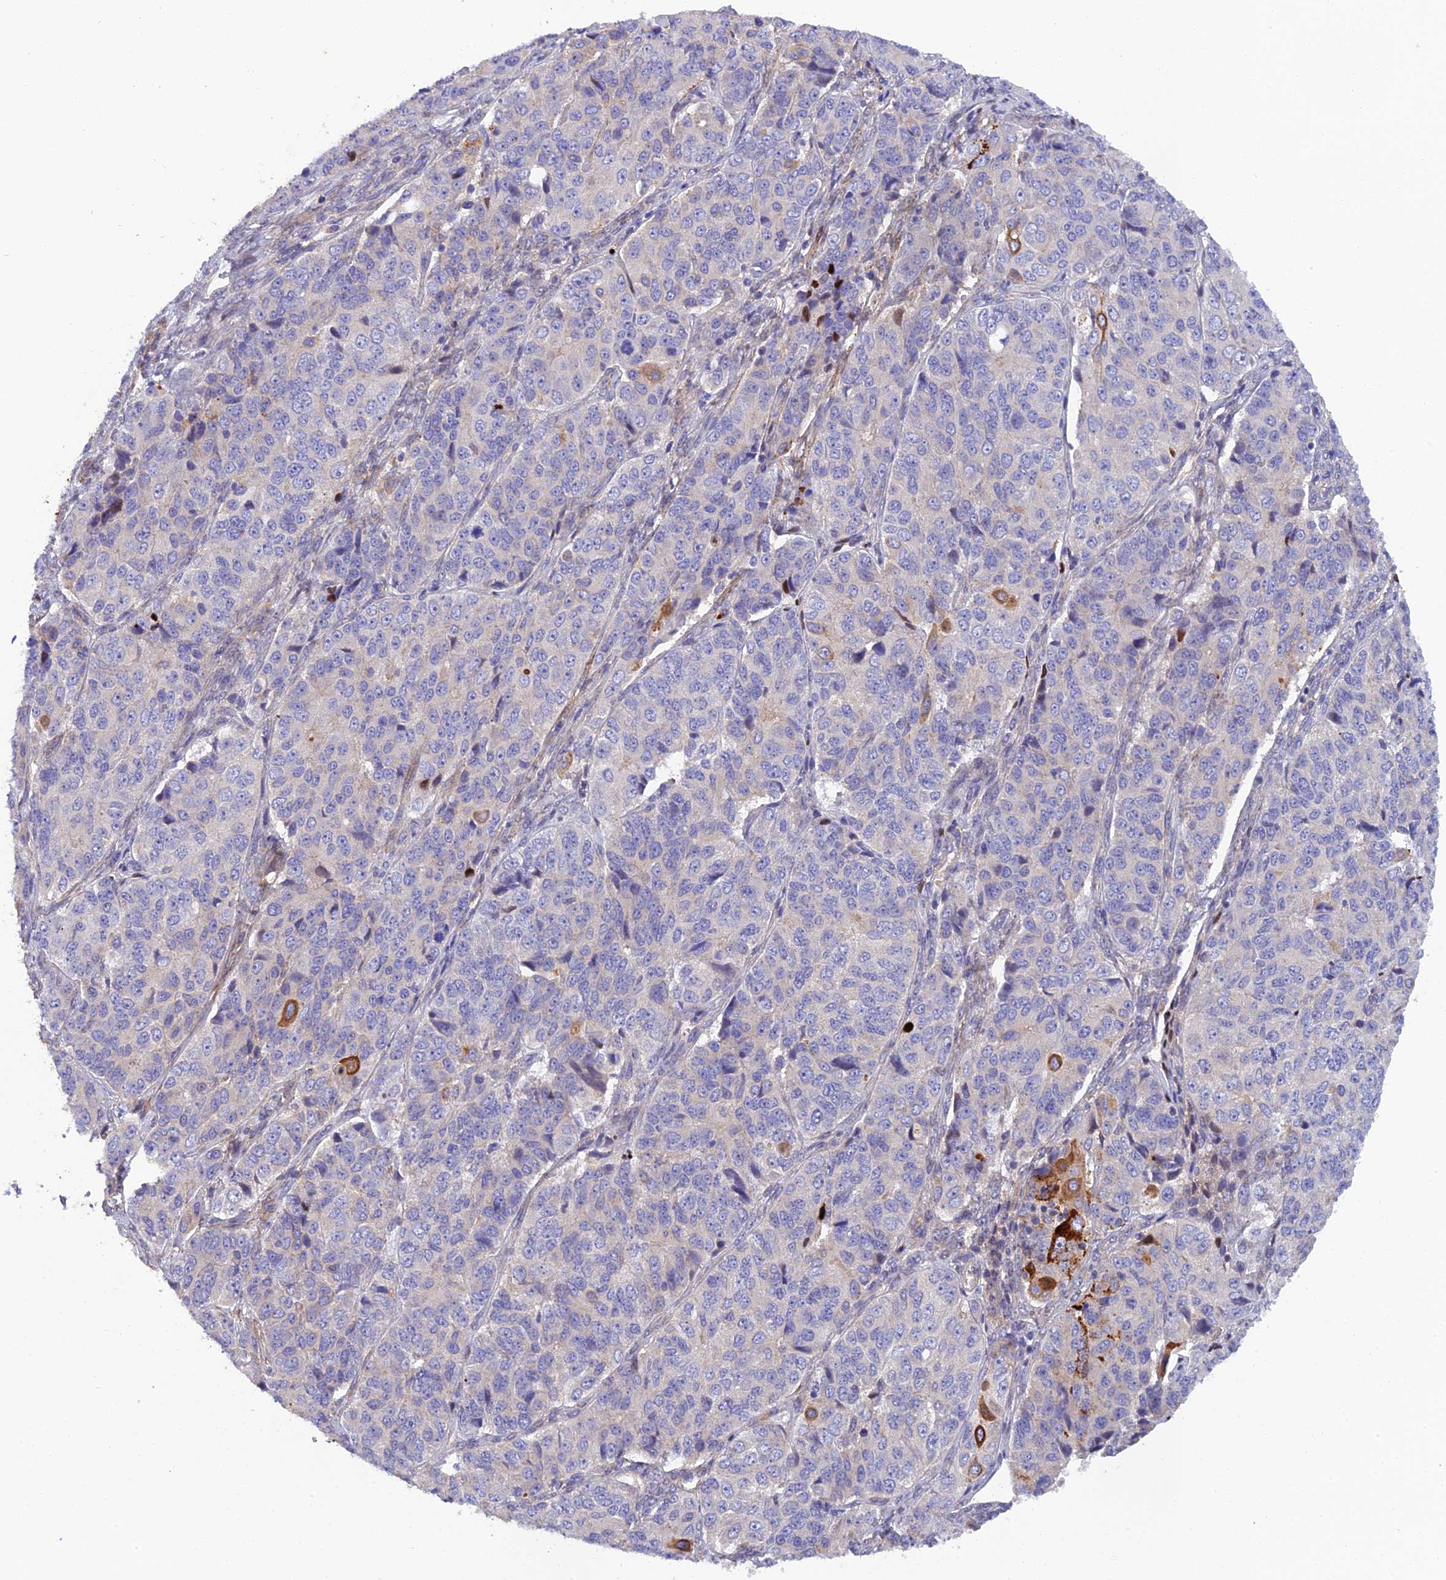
{"staining": {"intensity": "negative", "quantity": "none", "location": "none"}, "tissue": "ovarian cancer", "cell_type": "Tumor cells", "image_type": "cancer", "snomed": [{"axis": "morphology", "description": "Carcinoma, endometroid"}, {"axis": "topography", "description": "Ovary"}], "caption": "Image shows no significant protein staining in tumor cells of ovarian endometroid carcinoma.", "gene": "RALGAPA2", "patient": {"sex": "female", "age": 51}}